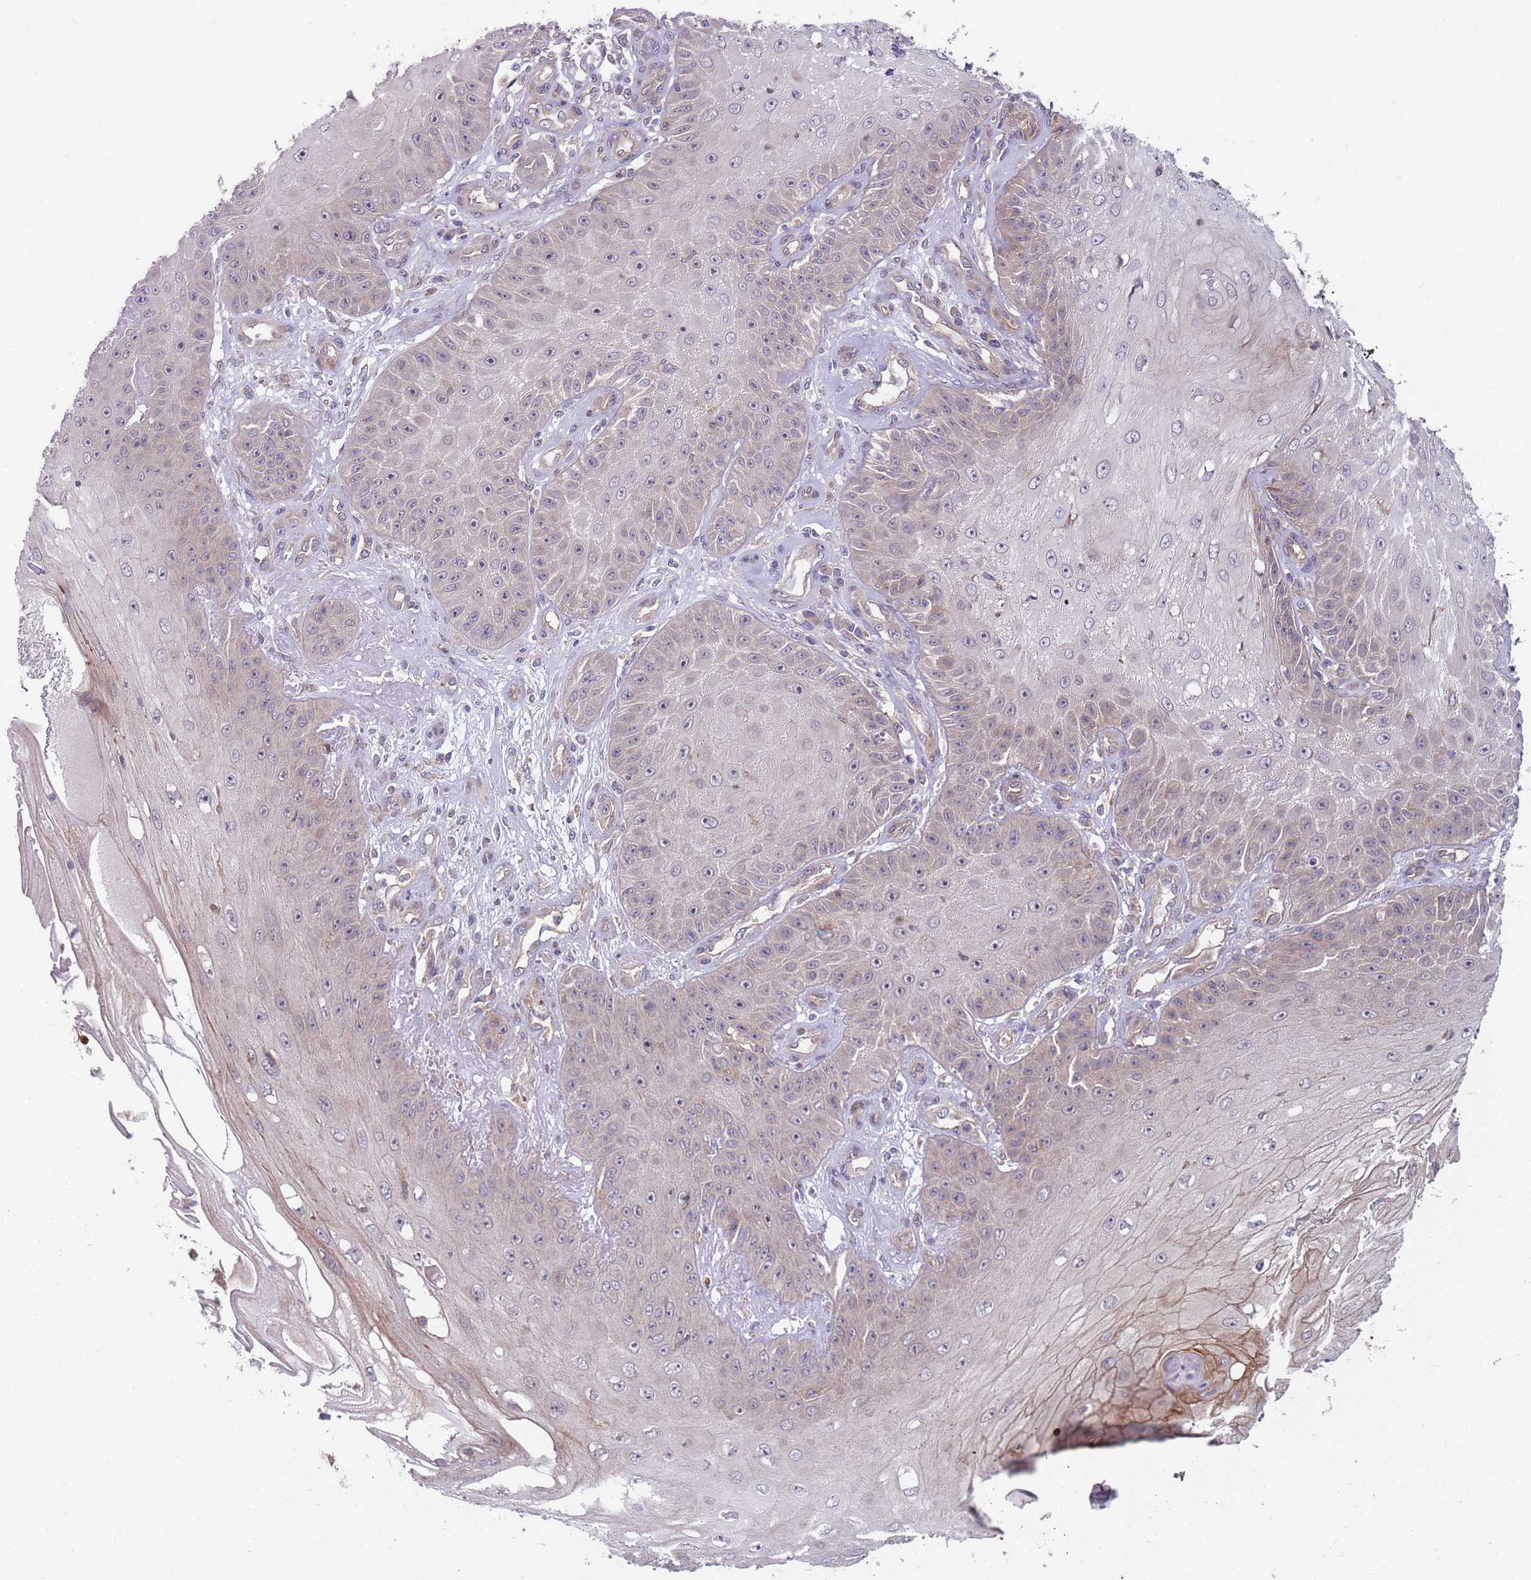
{"staining": {"intensity": "negative", "quantity": "none", "location": "none"}, "tissue": "skin cancer", "cell_type": "Tumor cells", "image_type": "cancer", "snomed": [{"axis": "morphology", "description": "Squamous cell carcinoma, NOS"}, {"axis": "topography", "description": "Skin"}], "caption": "Immunohistochemistry histopathology image of human squamous cell carcinoma (skin) stained for a protein (brown), which demonstrates no staining in tumor cells.", "gene": "GGA1", "patient": {"sex": "male", "age": 70}}